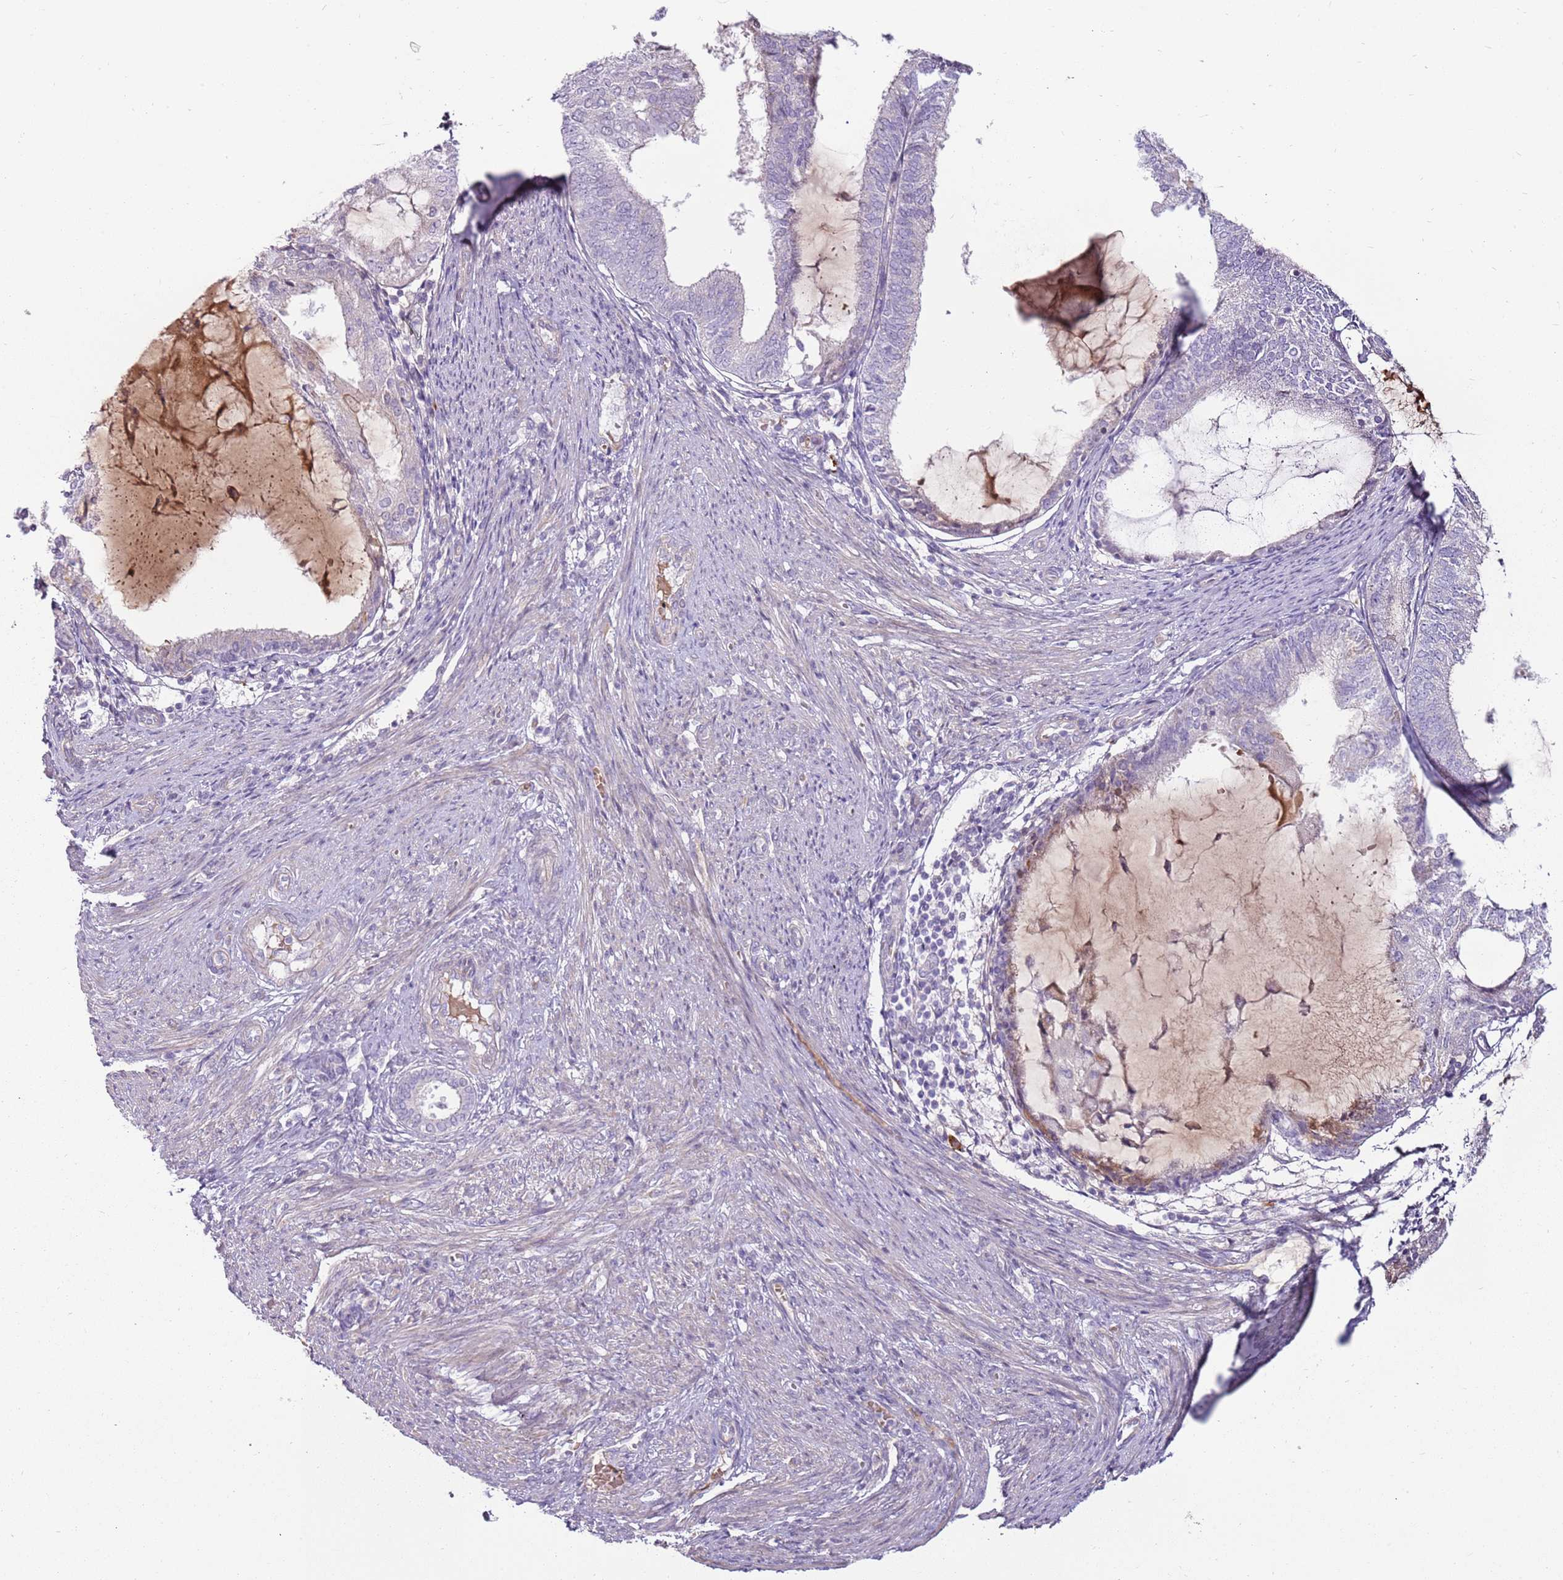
{"staining": {"intensity": "negative", "quantity": "none", "location": "none"}, "tissue": "endometrial cancer", "cell_type": "Tumor cells", "image_type": "cancer", "snomed": [{"axis": "morphology", "description": "Adenocarcinoma, NOS"}, {"axis": "topography", "description": "Endometrium"}], "caption": "Tumor cells are negative for brown protein staining in endometrial cancer. (Brightfield microscopy of DAB IHC at high magnification).", "gene": "MCUB", "patient": {"sex": "female", "age": 81}}